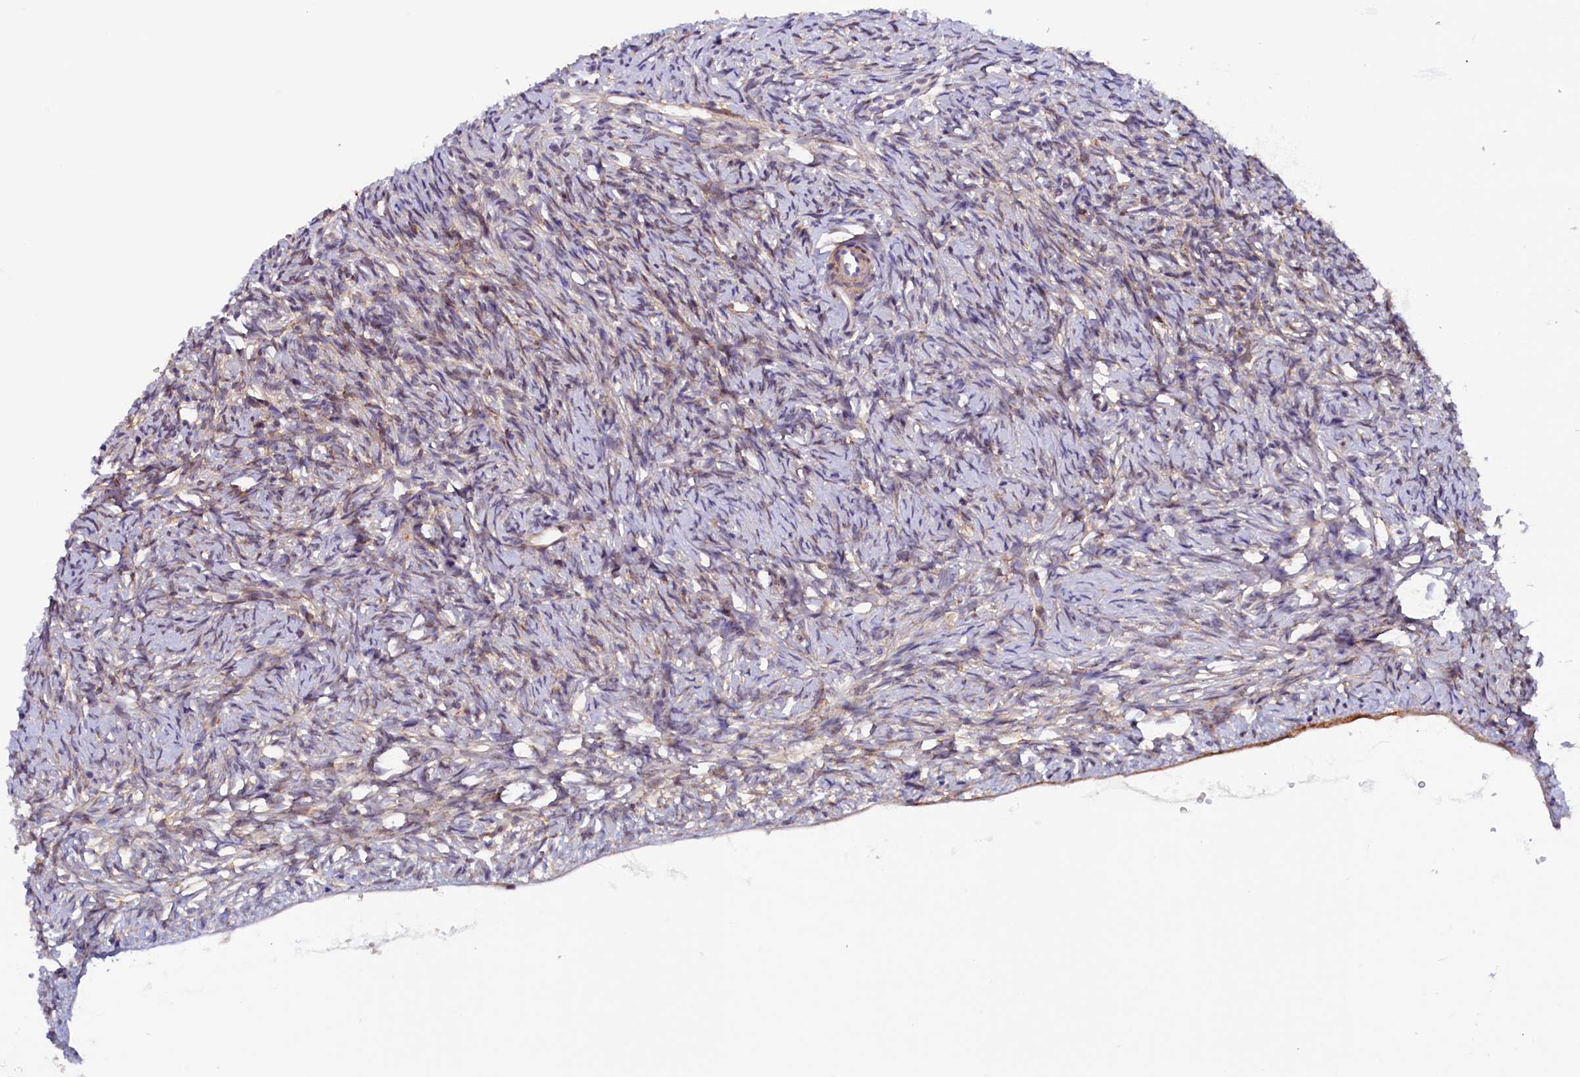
{"staining": {"intensity": "strong", "quantity": "25%-75%", "location": "cytoplasmic/membranous"}, "tissue": "ovary", "cell_type": "Ovarian stroma cells", "image_type": "normal", "snomed": [{"axis": "morphology", "description": "Normal tissue, NOS"}, {"axis": "topography", "description": "Ovary"}], "caption": "High-power microscopy captured an immunohistochemistry histopathology image of benign ovary, revealing strong cytoplasmic/membranous positivity in about 25%-75% of ovarian stroma cells.", "gene": "PACSIN3", "patient": {"sex": "female", "age": 51}}